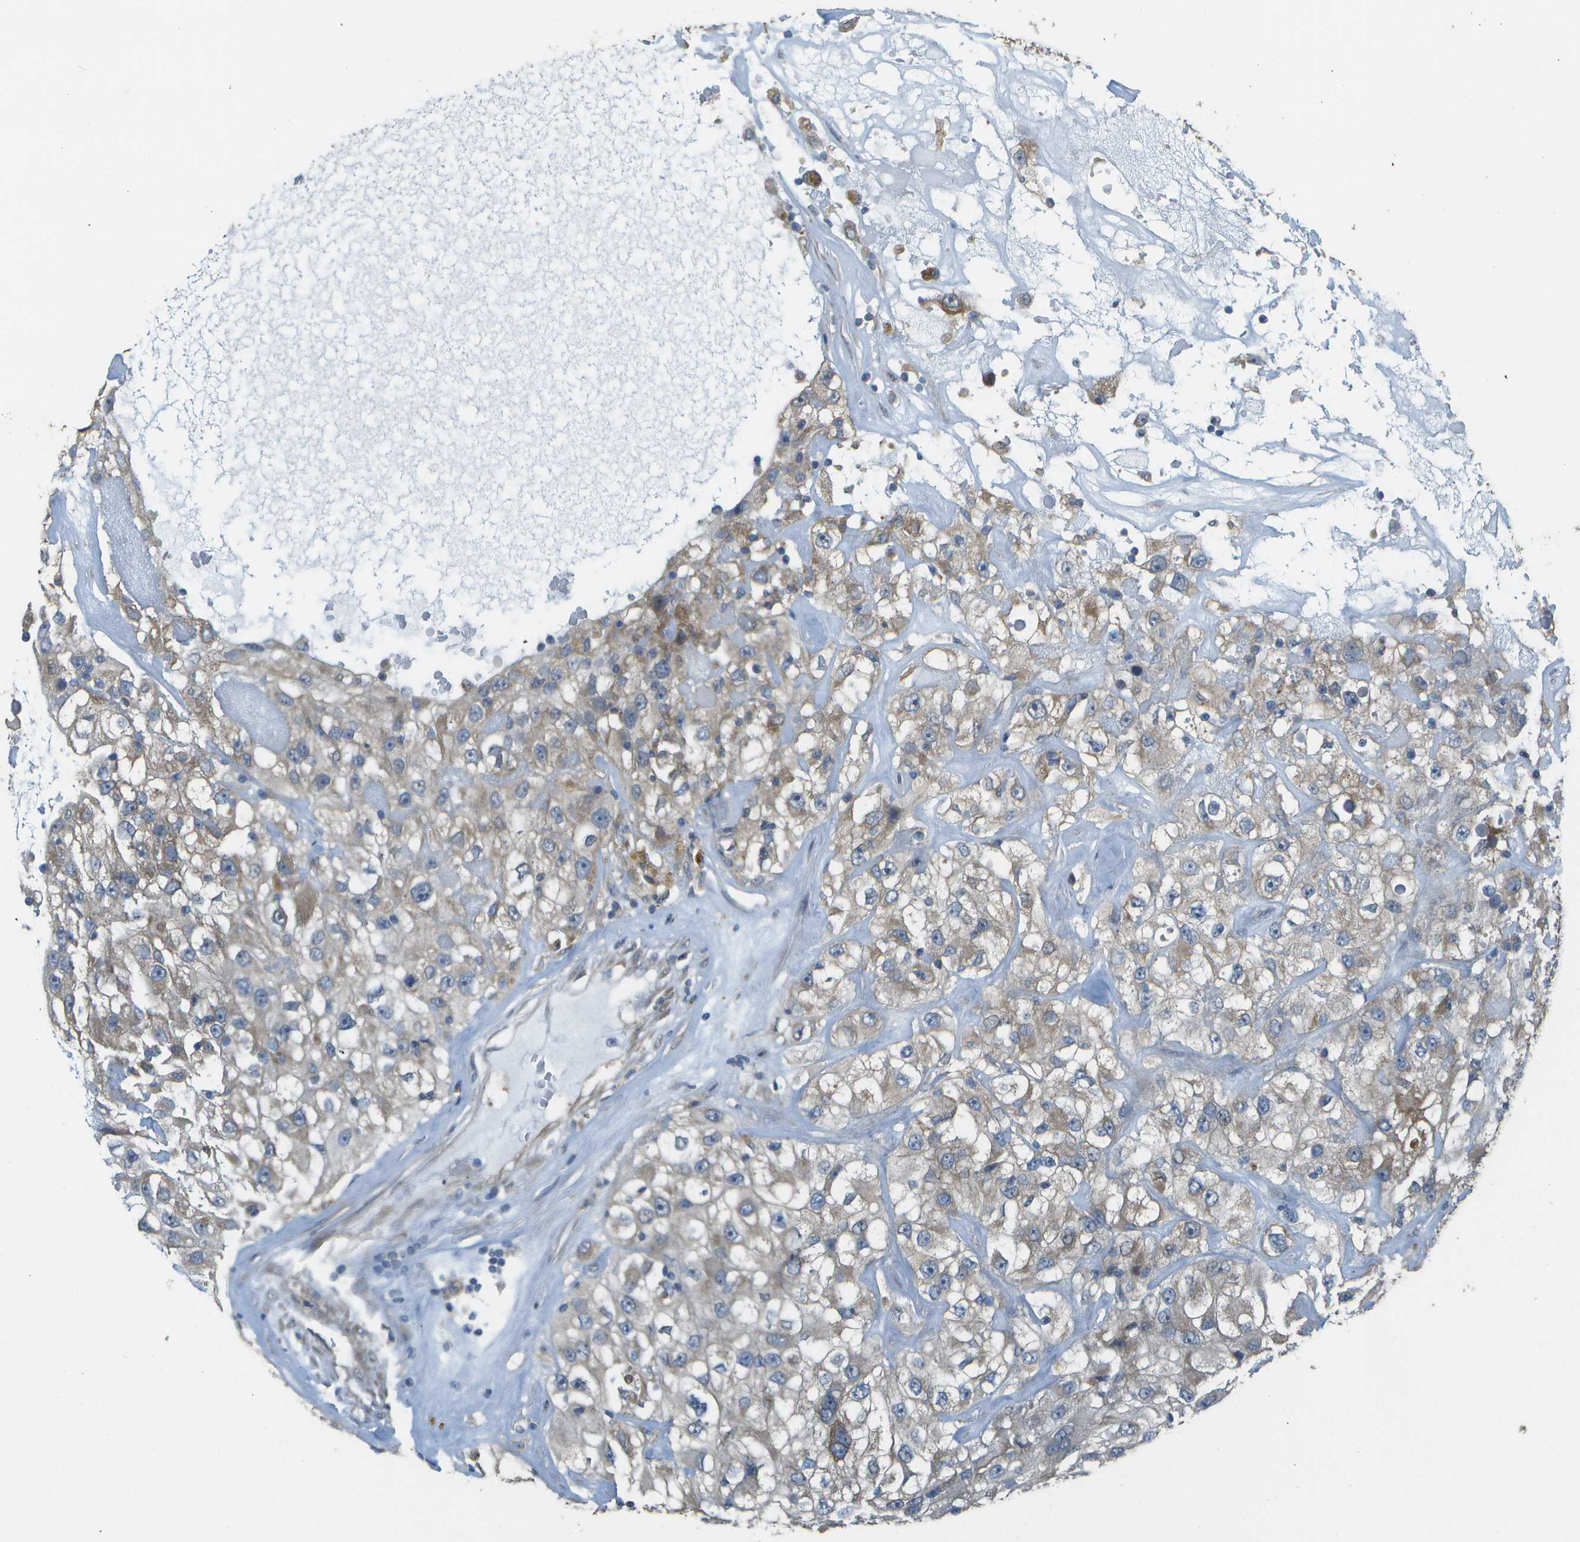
{"staining": {"intensity": "weak", "quantity": ">75%", "location": "cytoplasmic/membranous"}, "tissue": "renal cancer", "cell_type": "Tumor cells", "image_type": "cancer", "snomed": [{"axis": "morphology", "description": "Adenocarcinoma, NOS"}, {"axis": "topography", "description": "Kidney"}], "caption": "Immunohistochemical staining of human renal cancer demonstrates weak cytoplasmic/membranous protein staining in approximately >75% of tumor cells. The staining was performed using DAB (3,3'-diaminobenzidine) to visualize the protein expression in brown, while the nuclei were stained in blue with hematoxylin (Magnification: 20x).", "gene": "CLNS1A", "patient": {"sex": "female", "age": 52}}